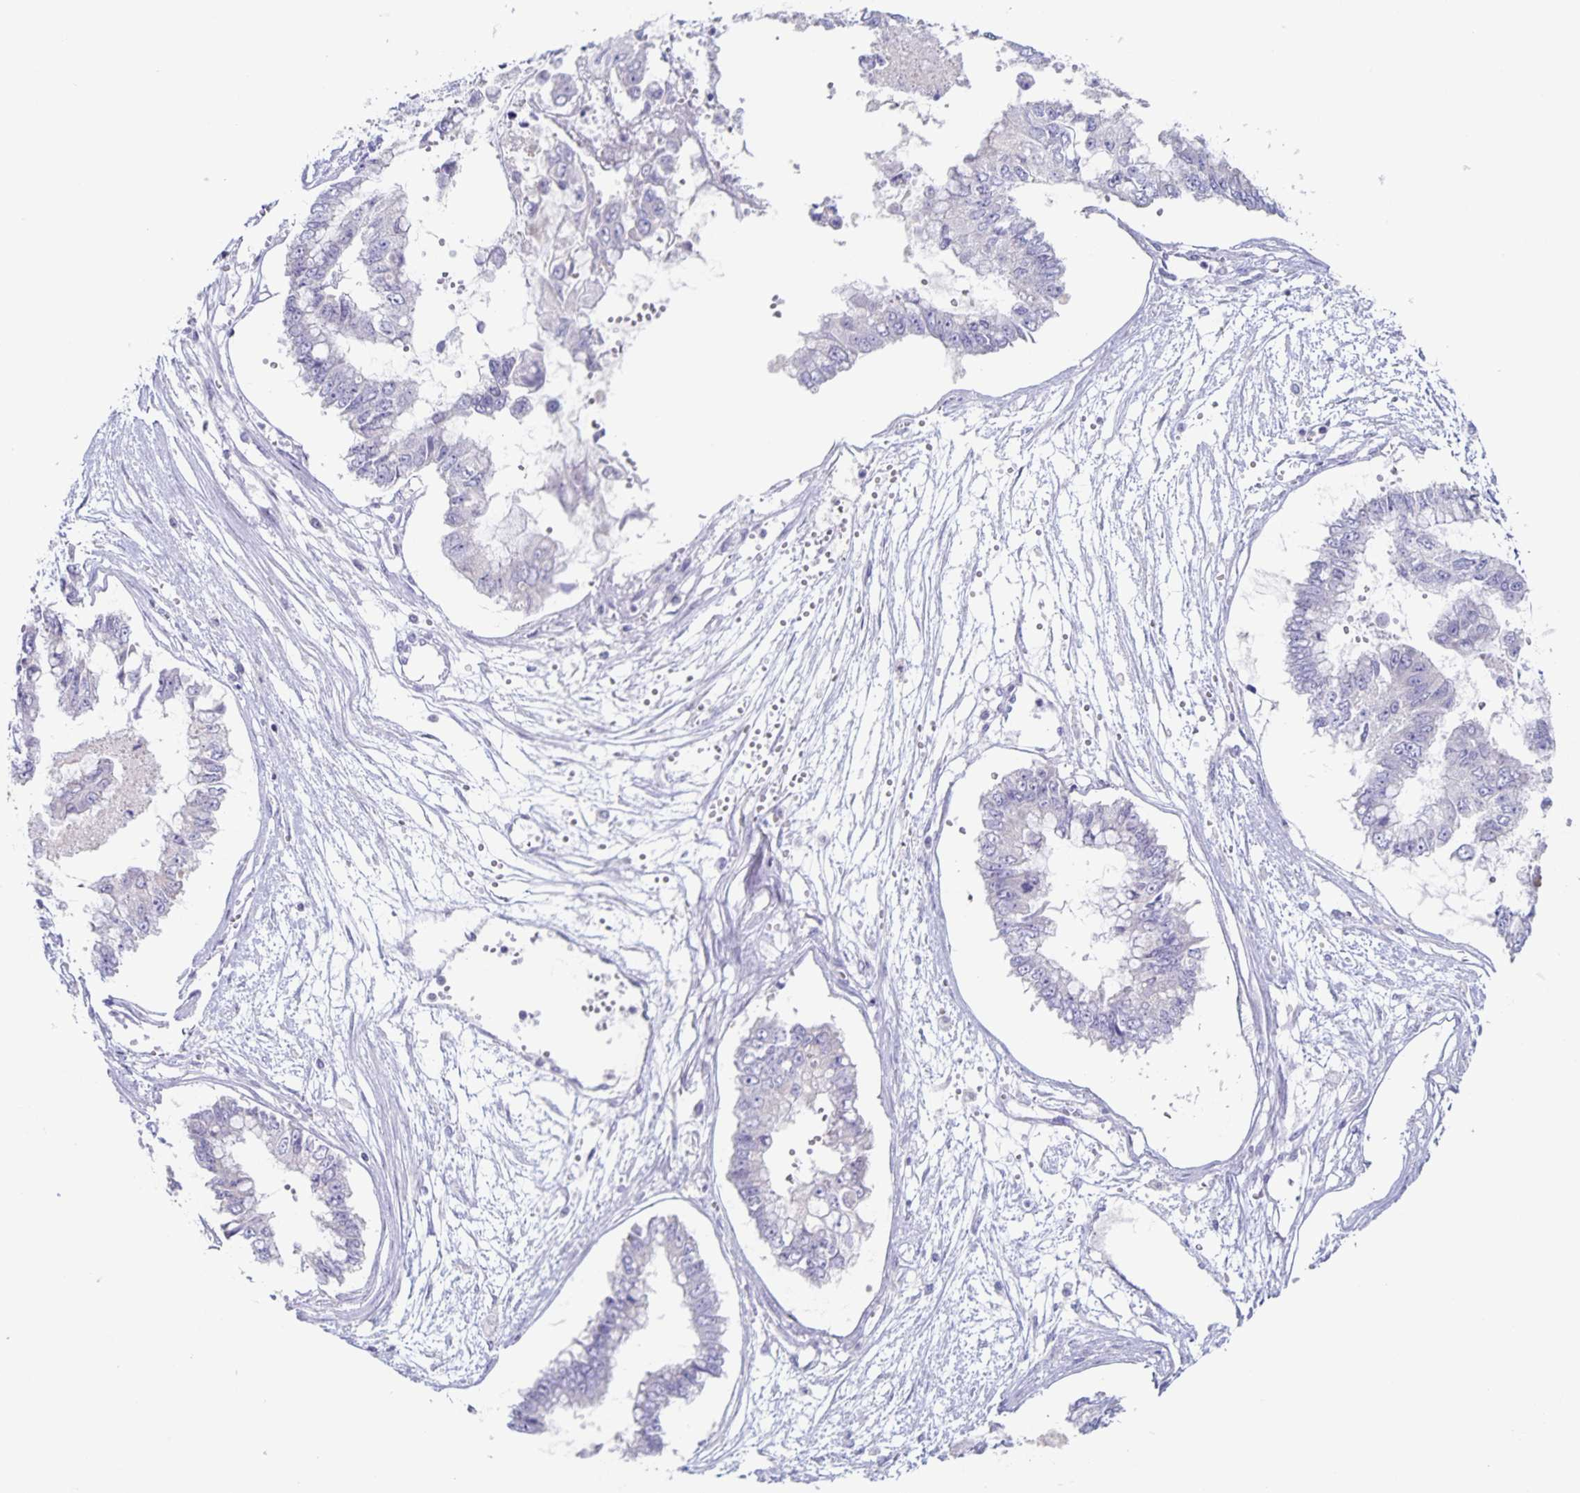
{"staining": {"intensity": "negative", "quantity": "none", "location": "none"}, "tissue": "ovarian cancer", "cell_type": "Tumor cells", "image_type": "cancer", "snomed": [{"axis": "morphology", "description": "Cystadenocarcinoma, mucinous, NOS"}, {"axis": "topography", "description": "Ovary"}], "caption": "DAB (3,3'-diaminobenzidine) immunohistochemical staining of ovarian cancer exhibits no significant positivity in tumor cells.", "gene": "RPL36A", "patient": {"sex": "female", "age": 72}}